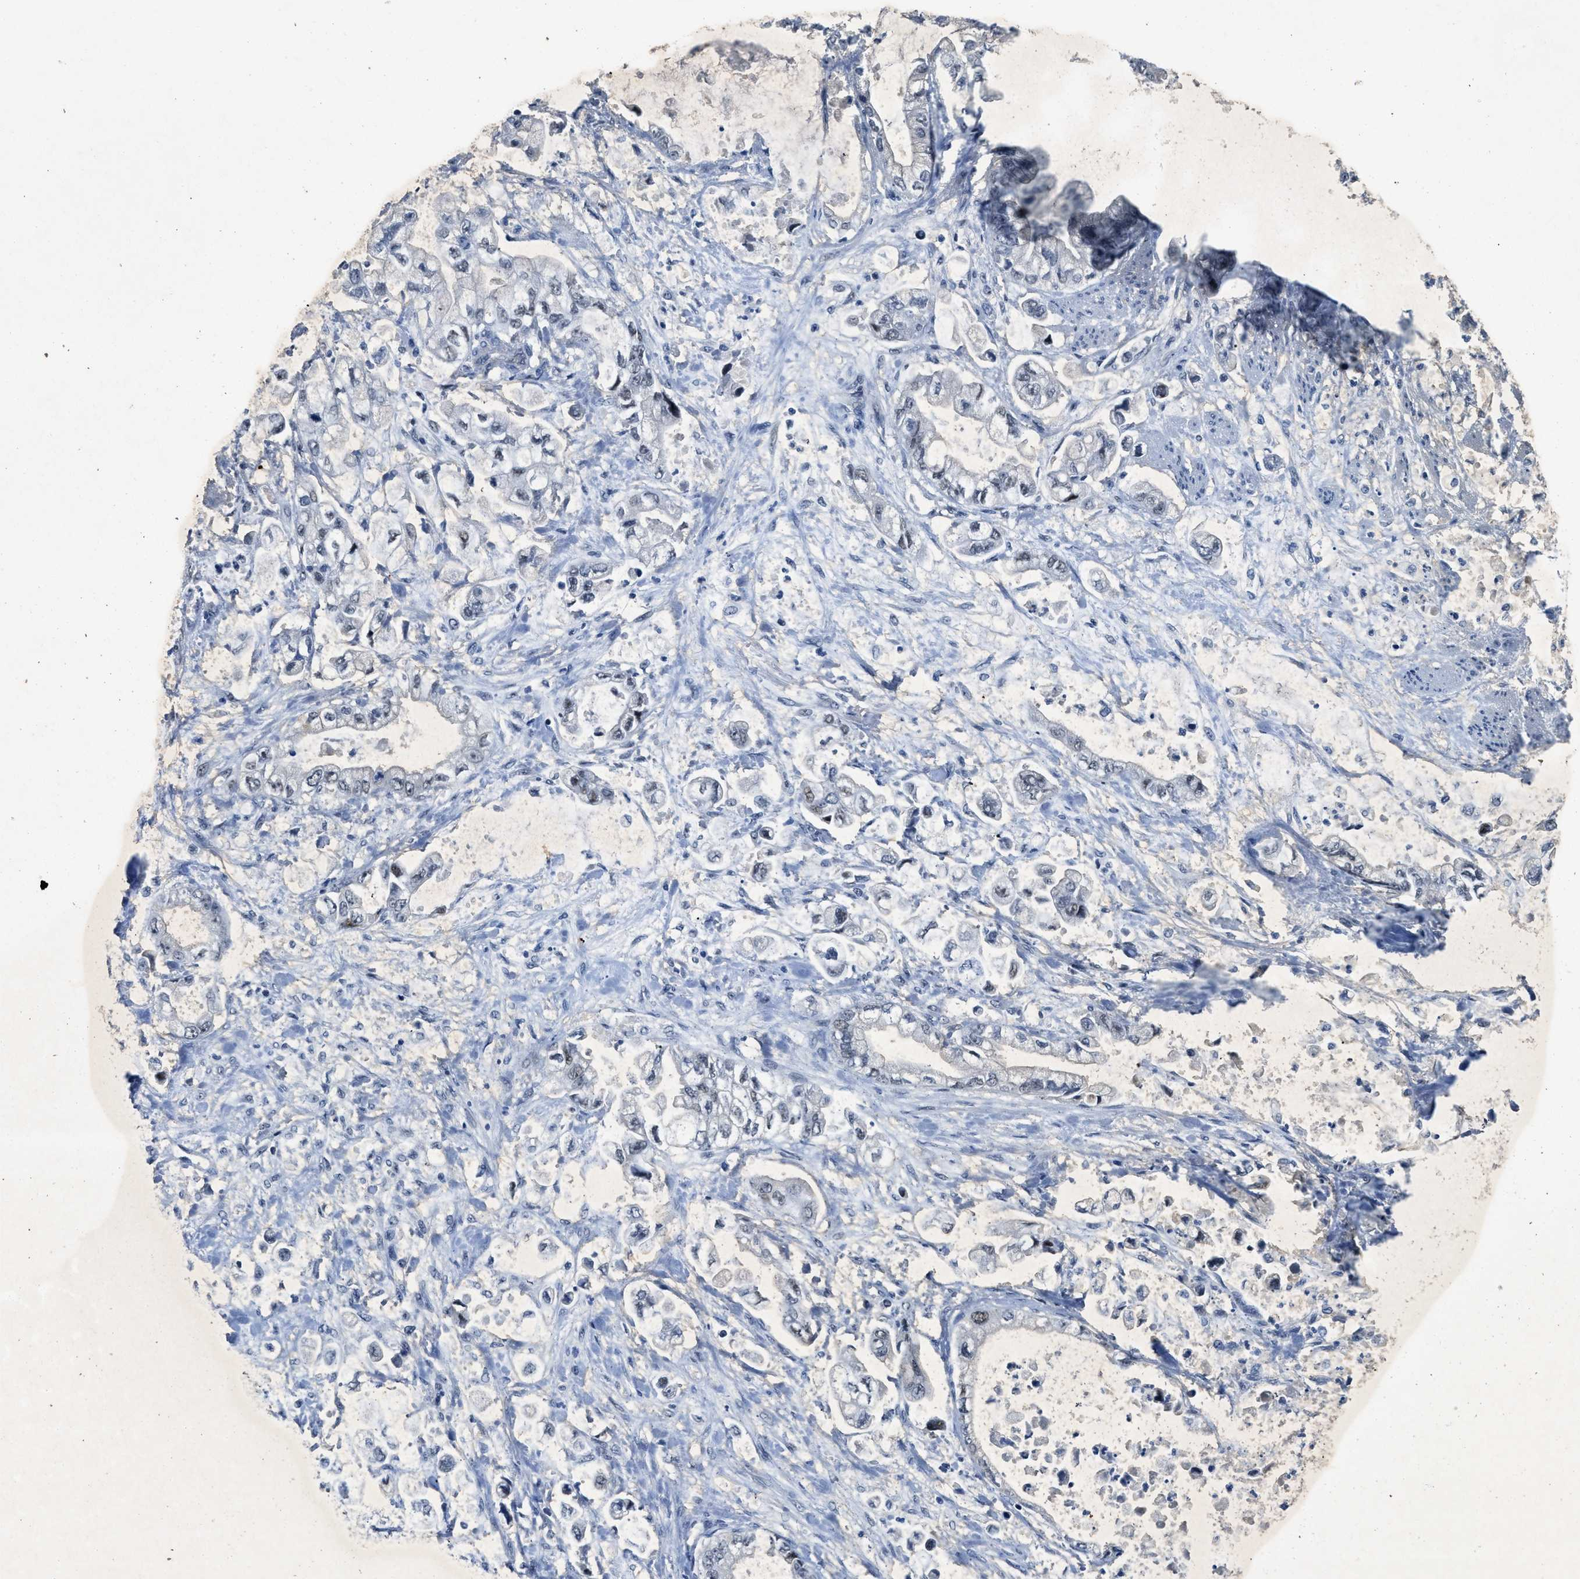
{"staining": {"intensity": "negative", "quantity": "none", "location": "none"}, "tissue": "stomach cancer", "cell_type": "Tumor cells", "image_type": "cancer", "snomed": [{"axis": "morphology", "description": "Normal tissue, NOS"}, {"axis": "morphology", "description": "Adenocarcinoma, NOS"}, {"axis": "topography", "description": "Stomach"}], "caption": "IHC histopathology image of human adenocarcinoma (stomach) stained for a protein (brown), which displays no expression in tumor cells.", "gene": "SLCO2A1", "patient": {"sex": "male", "age": 62}}